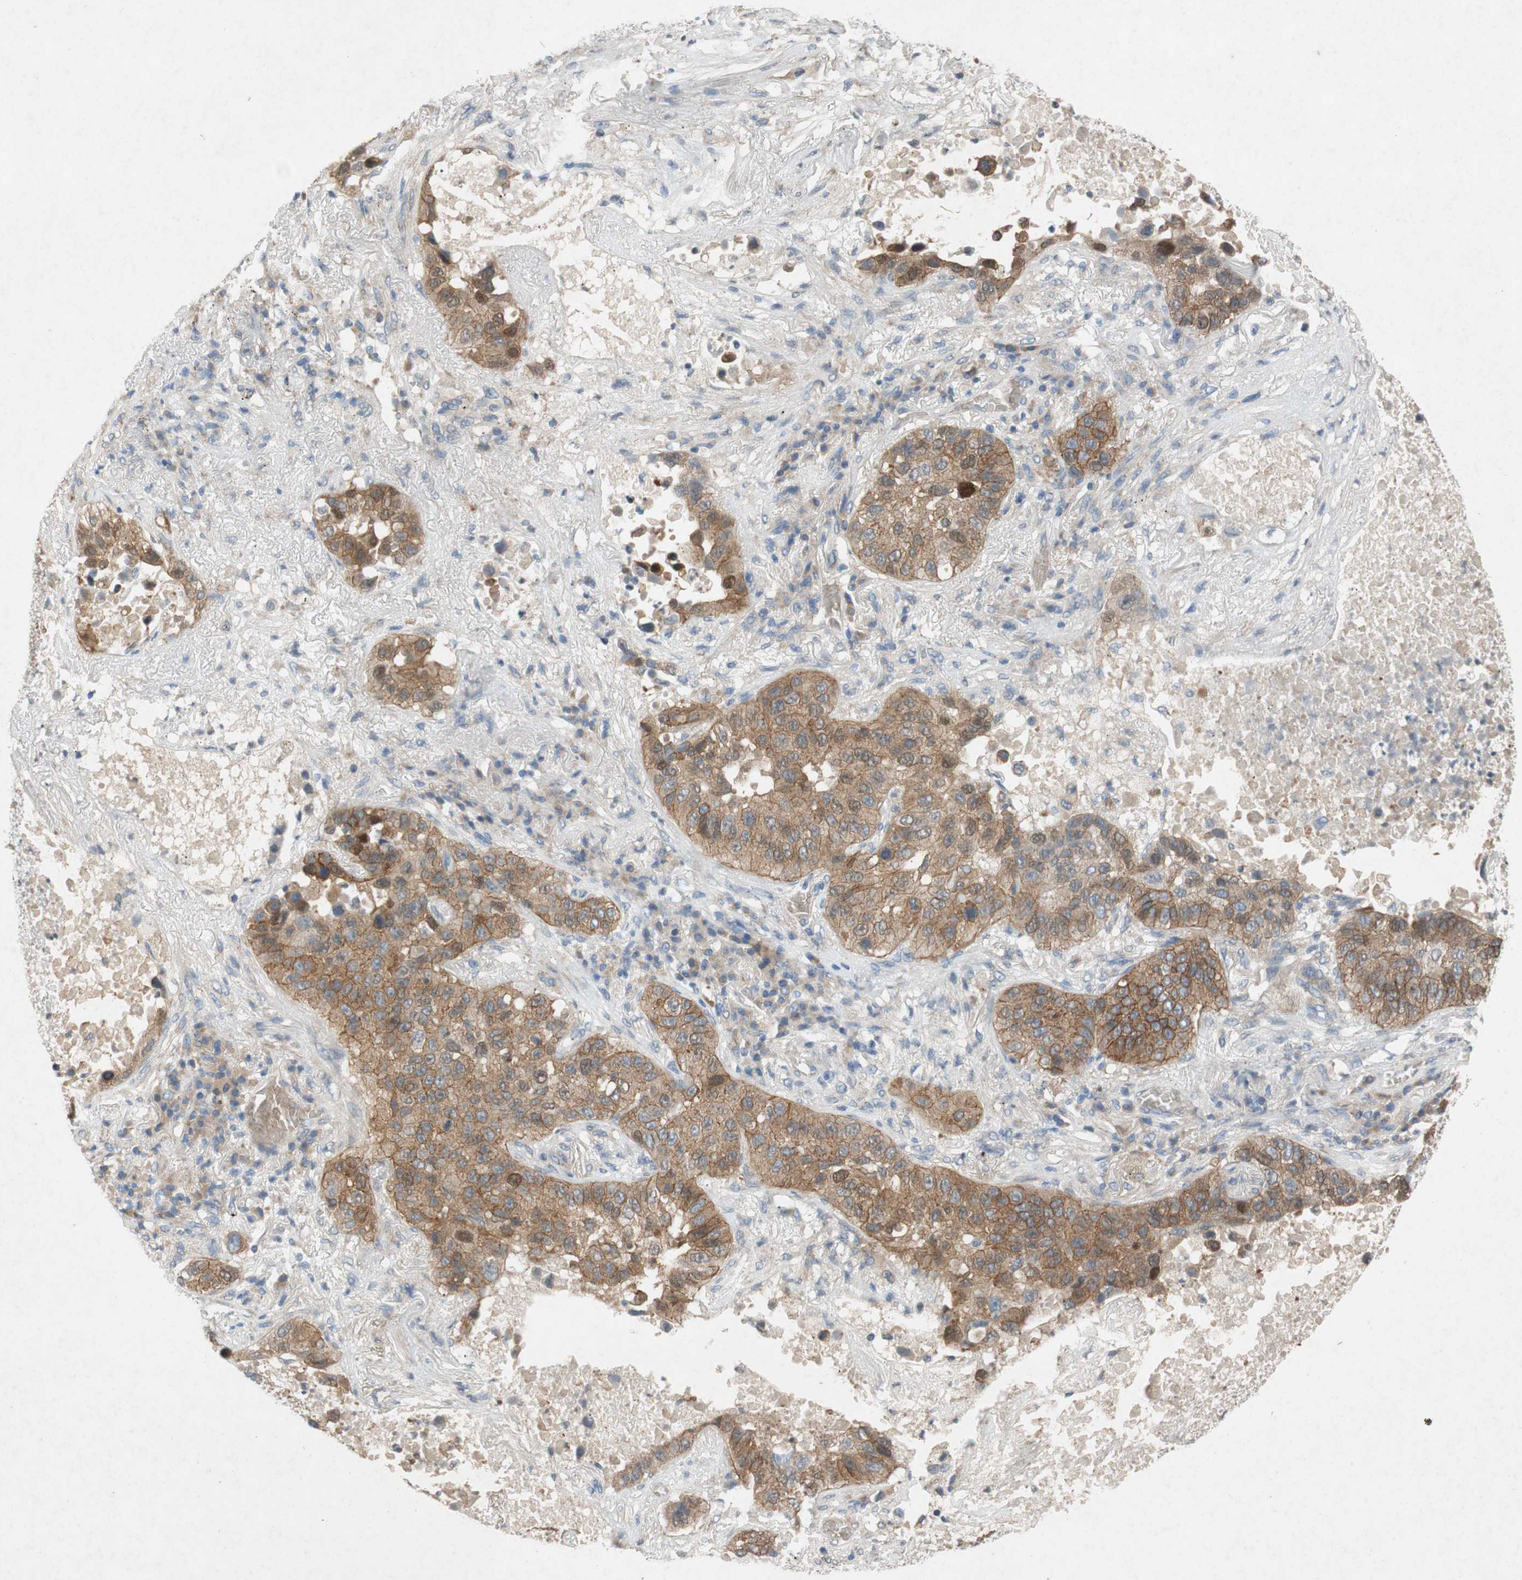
{"staining": {"intensity": "moderate", "quantity": ">75%", "location": "cytoplasmic/membranous"}, "tissue": "lung cancer", "cell_type": "Tumor cells", "image_type": "cancer", "snomed": [{"axis": "morphology", "description": "Squamous cell carcinoma, NOS"}, {"axis": "topography", "description": "Lung"}], "caption": "Immunohistochemistry (IHC) staining of lung cancer (squamous cell carcinoma), which shows medium levels of moderate cytoplasmic/membranous staining in about >75% of tumor cells indicating moderate cytoplasmic/membranous protein positivity. The staining was performed using DAB (3,3'-diaminobenzidine) (brown) for protein detection and nuclei were counterstained in hematoxylin (blue).", "gene": "ADD2", "patient": {"sex": "male", "age": 57}}